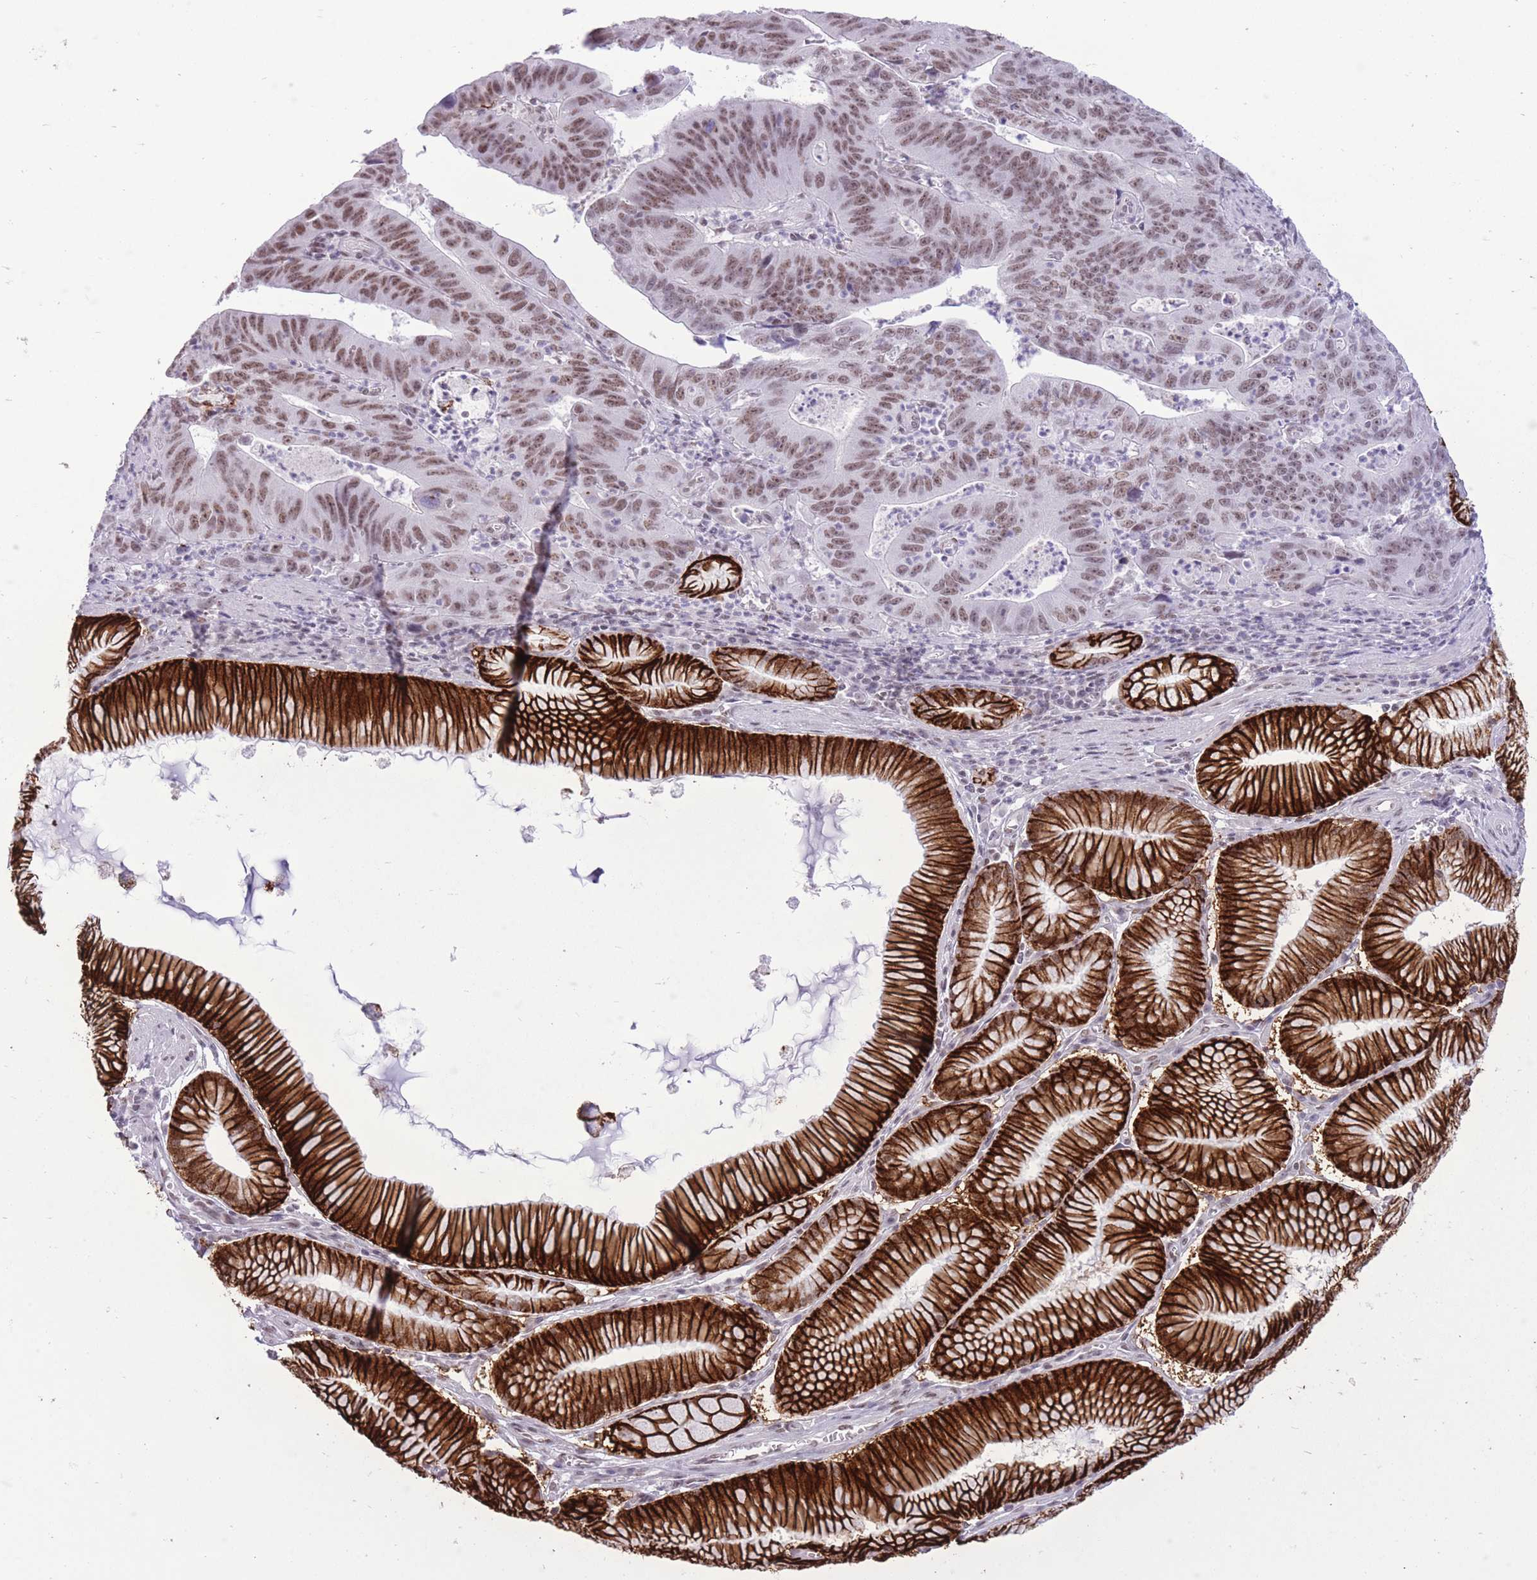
{"staining": {"intensity": "moderate", "quantity": ">75%", "location": "nuclear"}, "tissue": "stomach cancer", "cell_type": "Tumor cells", "image_type": "cancer", "snomed": [{"axis": "morphology", "description": "Adenocarcinoma, NOS"}, {"axis": "topography", "description": "Stomach"}], "caption": "DAB immunohistochemical staining of stomach cancer (adenocarcinoma) exhibits moderate nuclear protein positivity in approximately >75% of tumor cells. (DAB IHC with brightfield microscopy, high magnification).", "gene": "ZBED5", "patient": {"sex": "male", "age": 59}}